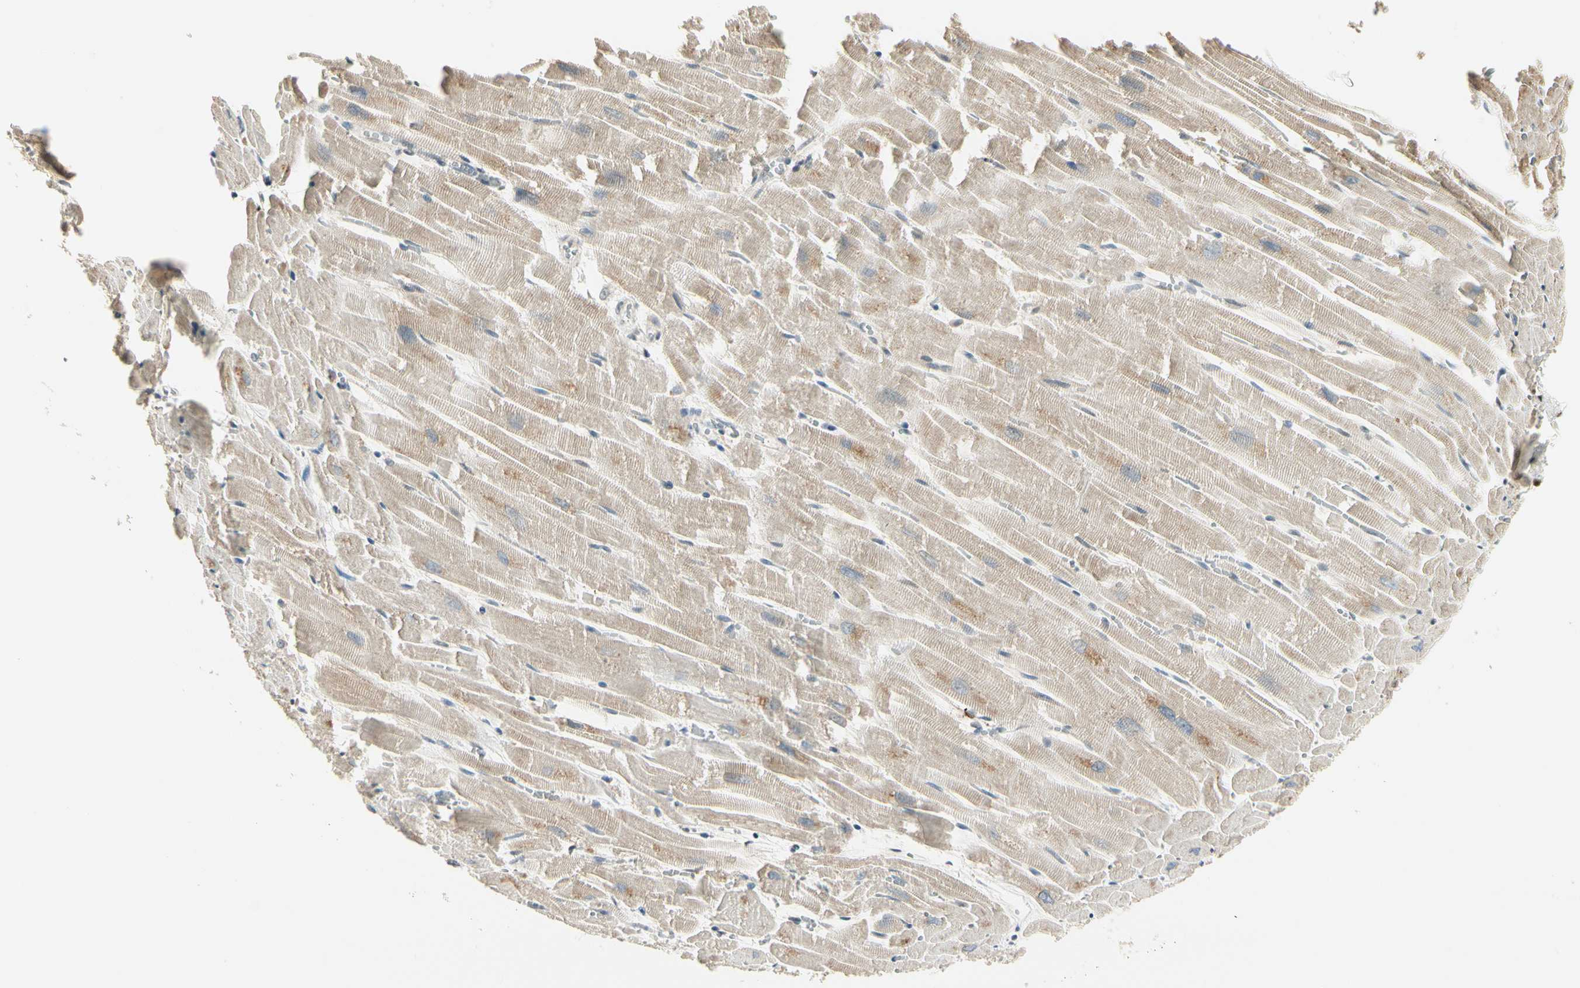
{"staining": {"intensity": "moderate", "quantity": ">75%", "location": "cytoplasmic/membranous"}, "tissue": "heart muscle", "cell_type": "Cardiomyocytes", "image_type": "normal", "snomed": [{"axis": "morphology", "description": "Normal tissue, NOS"}, {"axis": "topography", "description": "Heart"}], "caption": "The photomicrograph demonstrates a brown stain indicating the presence of a protein in the cytoplasmic/membranous of cardiomyocytes in heart muscle. The protein of interest is stained brown, and the nuclei are stained in blue (DAB IHC with brightfield microscopy, high magnification).", "gene": "ATXN1", "patient": {"sex": "female", "age": 19}}